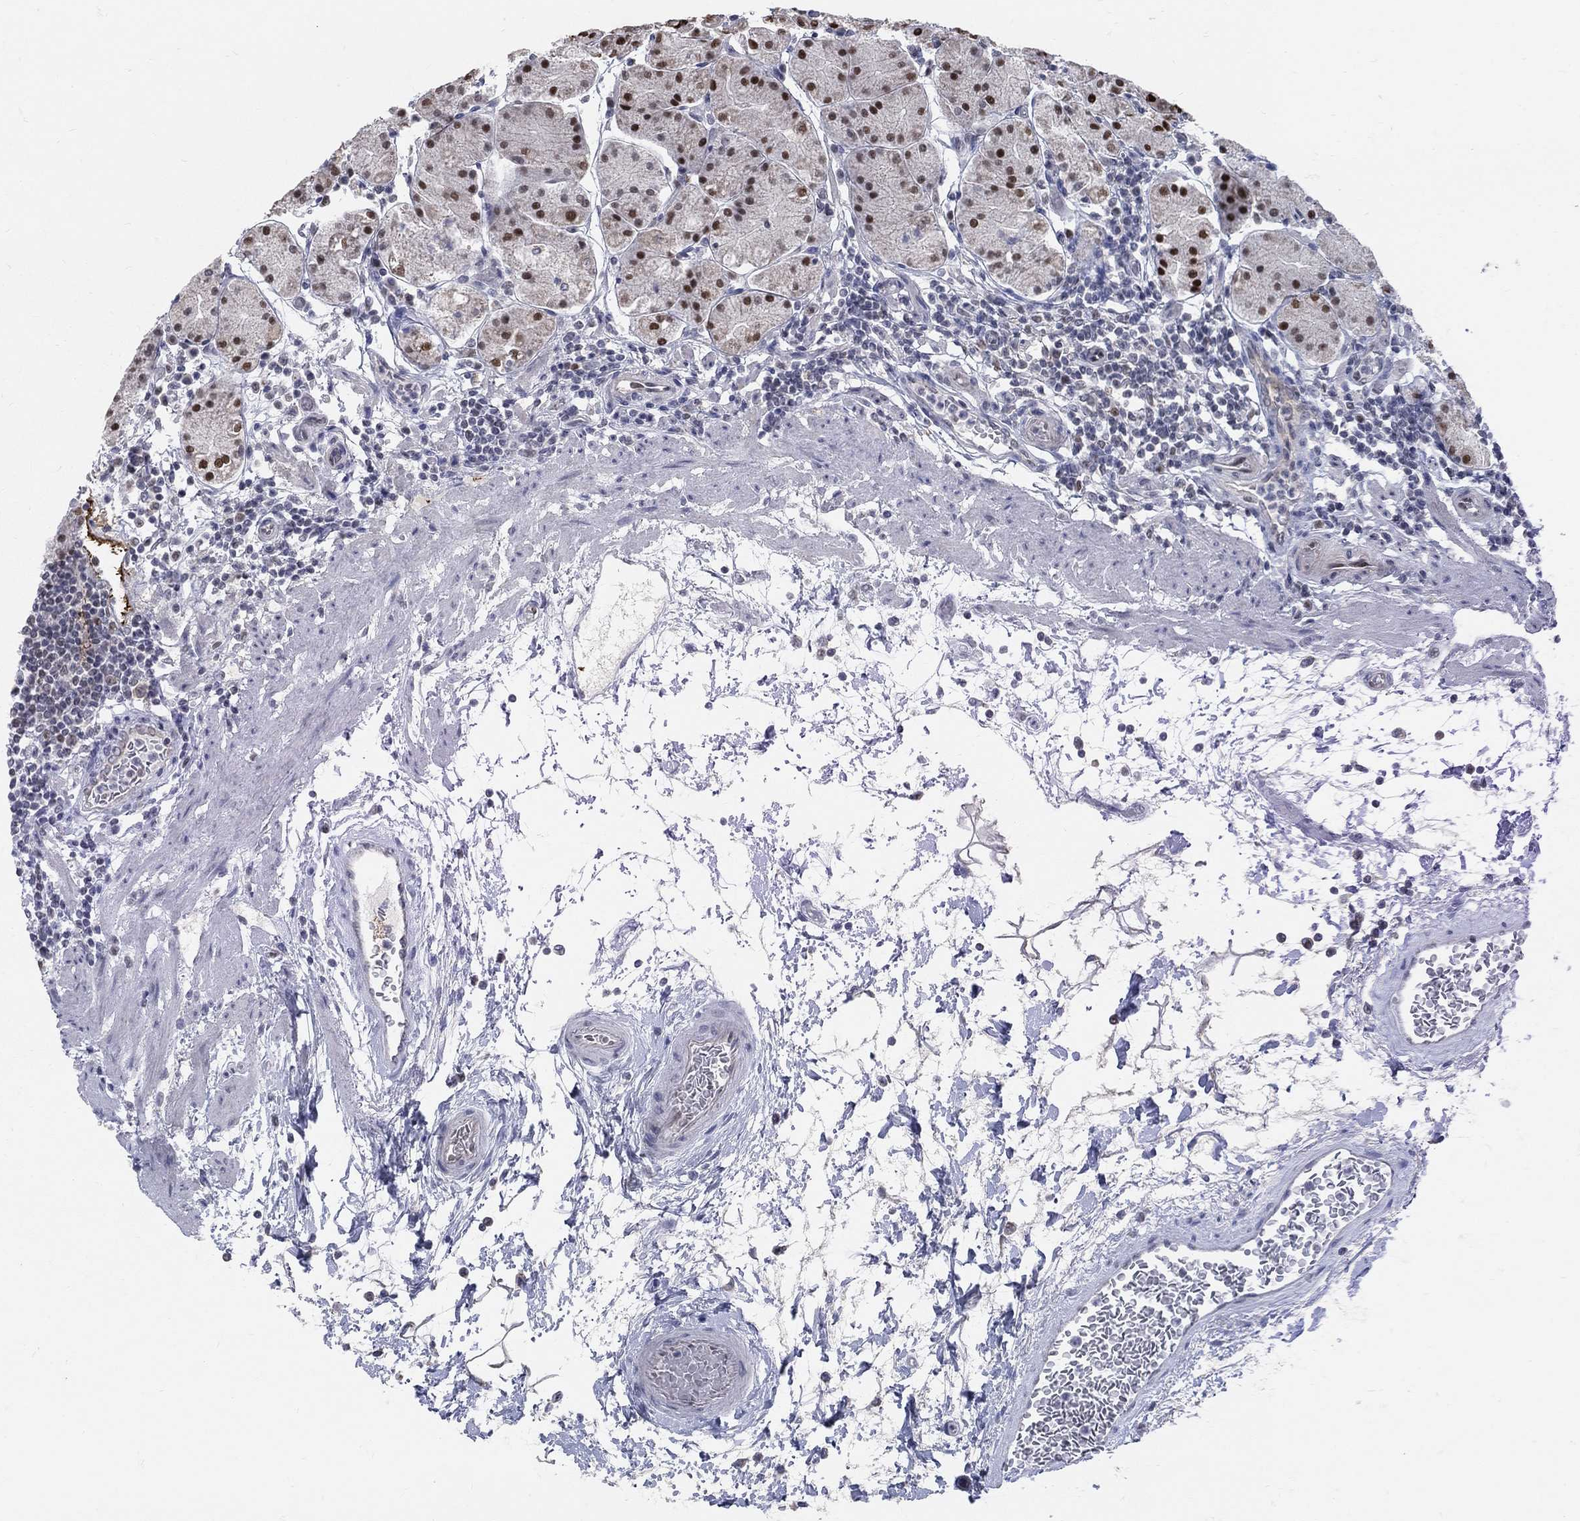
{"staining": {"intensity": "strong", "quantity": ">75%", "location": "nuclear"}, "tissue": "stomach", "cell_type": "Glandular cells", "image_type": "normal", "snomed": [{"axis": "morphology", "description": "Normal tissue, NOS"}, {"axis": "topography", "description": "Stomach"}], "caption": "This is a micrograph of IHC staining of benign stomach, which shows strong positivity in the nuclear of glandular cells.", "gene": "GCFC2", "patient": {"sex": "male", "age": 54}}